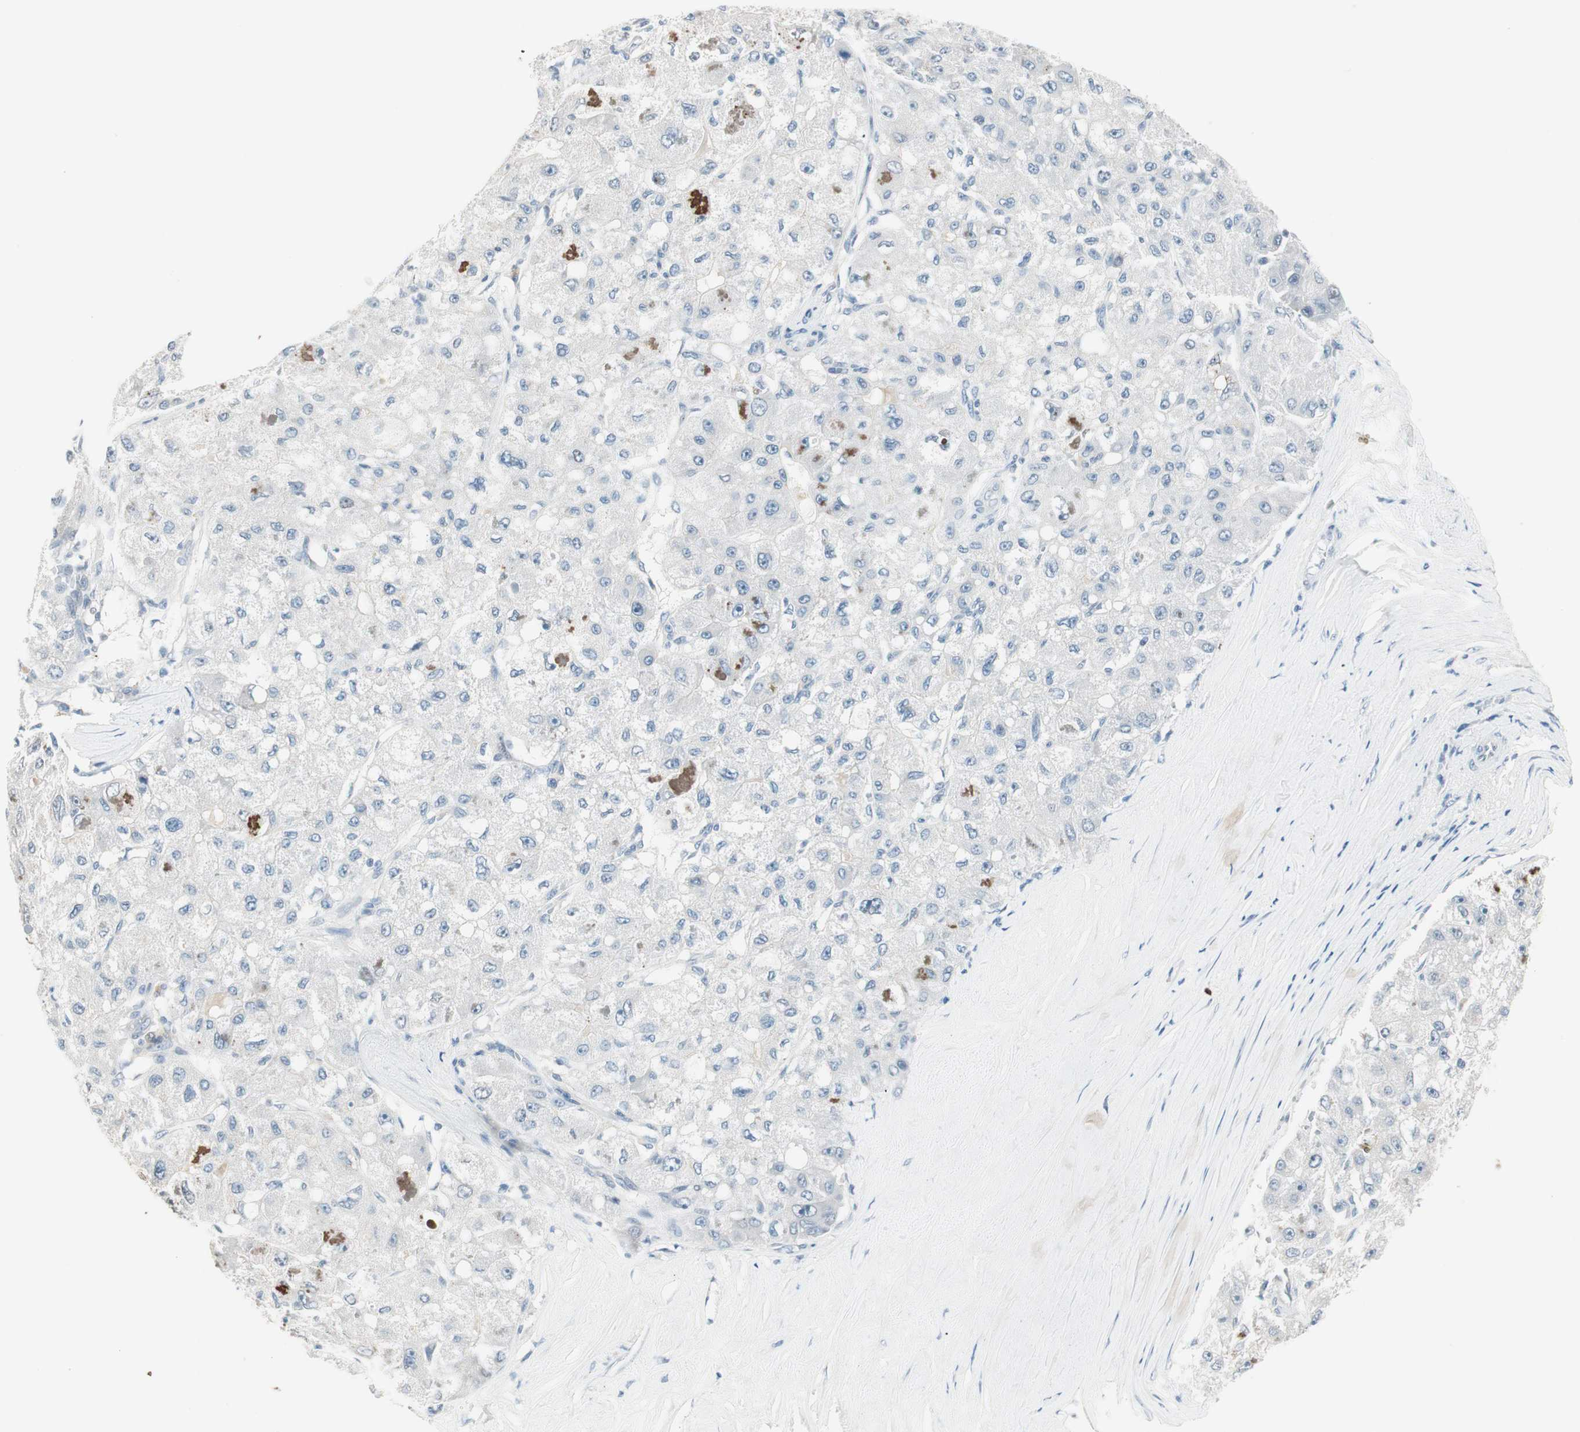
{"staining": {"intensity": "negative", "quantity": "none", "location": "none"}, "tissue": "liver cancer", "cell_type": "Tumor cells", "image_type": "cancer", "snomed": [{"axis": "morphology", "description": "Carcinoma, Hepatocellular, NOS"}, {"axis": "topography", "description": "Liver"}], "caption": "A micrograph of liver hepatocellular carcinoma stained for a protein shows no brown staining in tumor cells.", "gene": "GNAO1", "patient": {"sex": "male", "age": 80}}